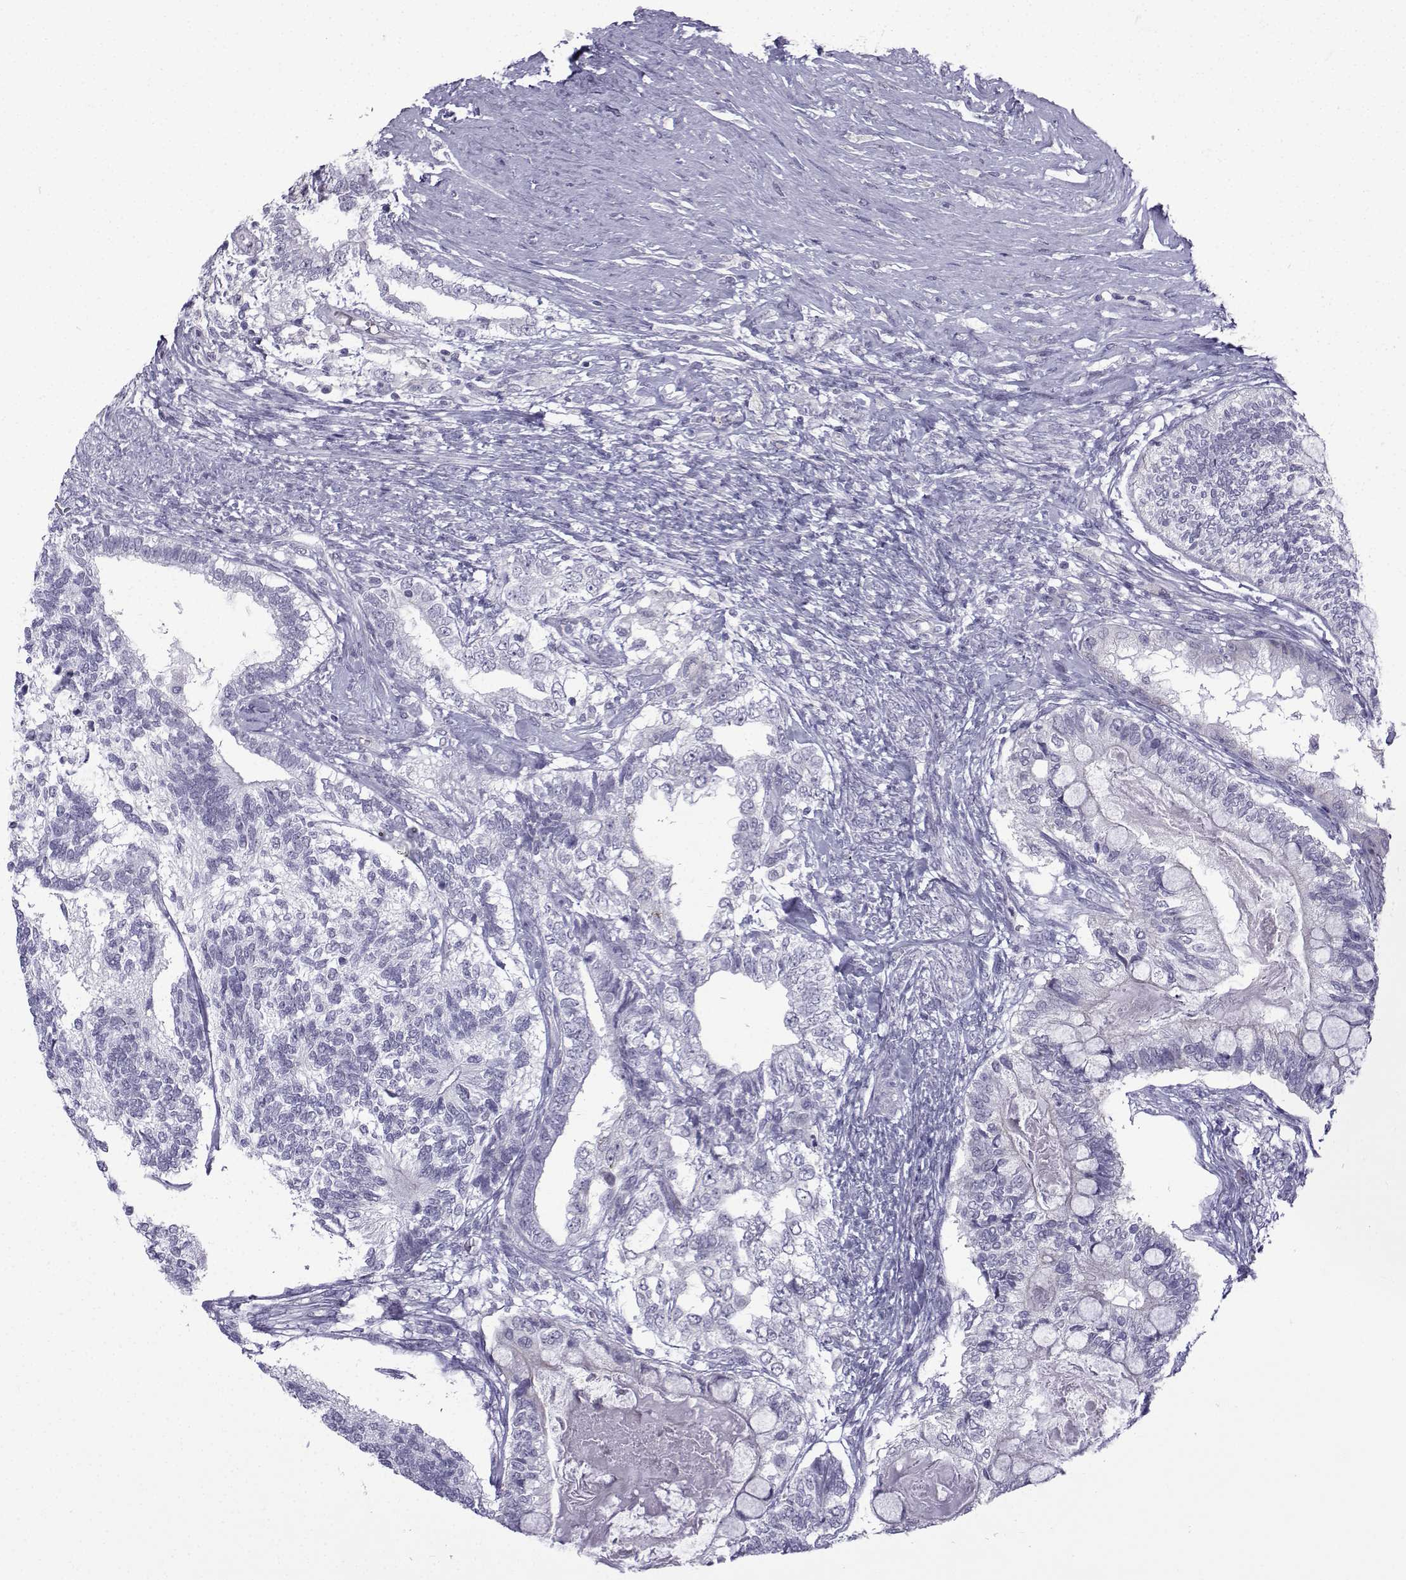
{"staining": {"intensity": "negative", "quantity": "none", "location": "none"}, "tissue": "testis cancer", "cell_type": "Tumor cells", "image_type": "cancer", "snomed": [{"axis": "morphology", "description": "Seminoma, NOS"}, {"axis": "morphology", "description": "Carcinoma, Embryonal, NOS"}, {"axis": "topography", "description": "Testis"}], "caption": "This image is of testis seminoma stained with immunohistochemistry to label a protein in brown with the nuclei are counter-stained blue. There is no staining in tumor cells. (IHC, brightfield microscopy, high magnification).", "gene": "CFAP53", "patient": {"sex": "male", "age": 41}}